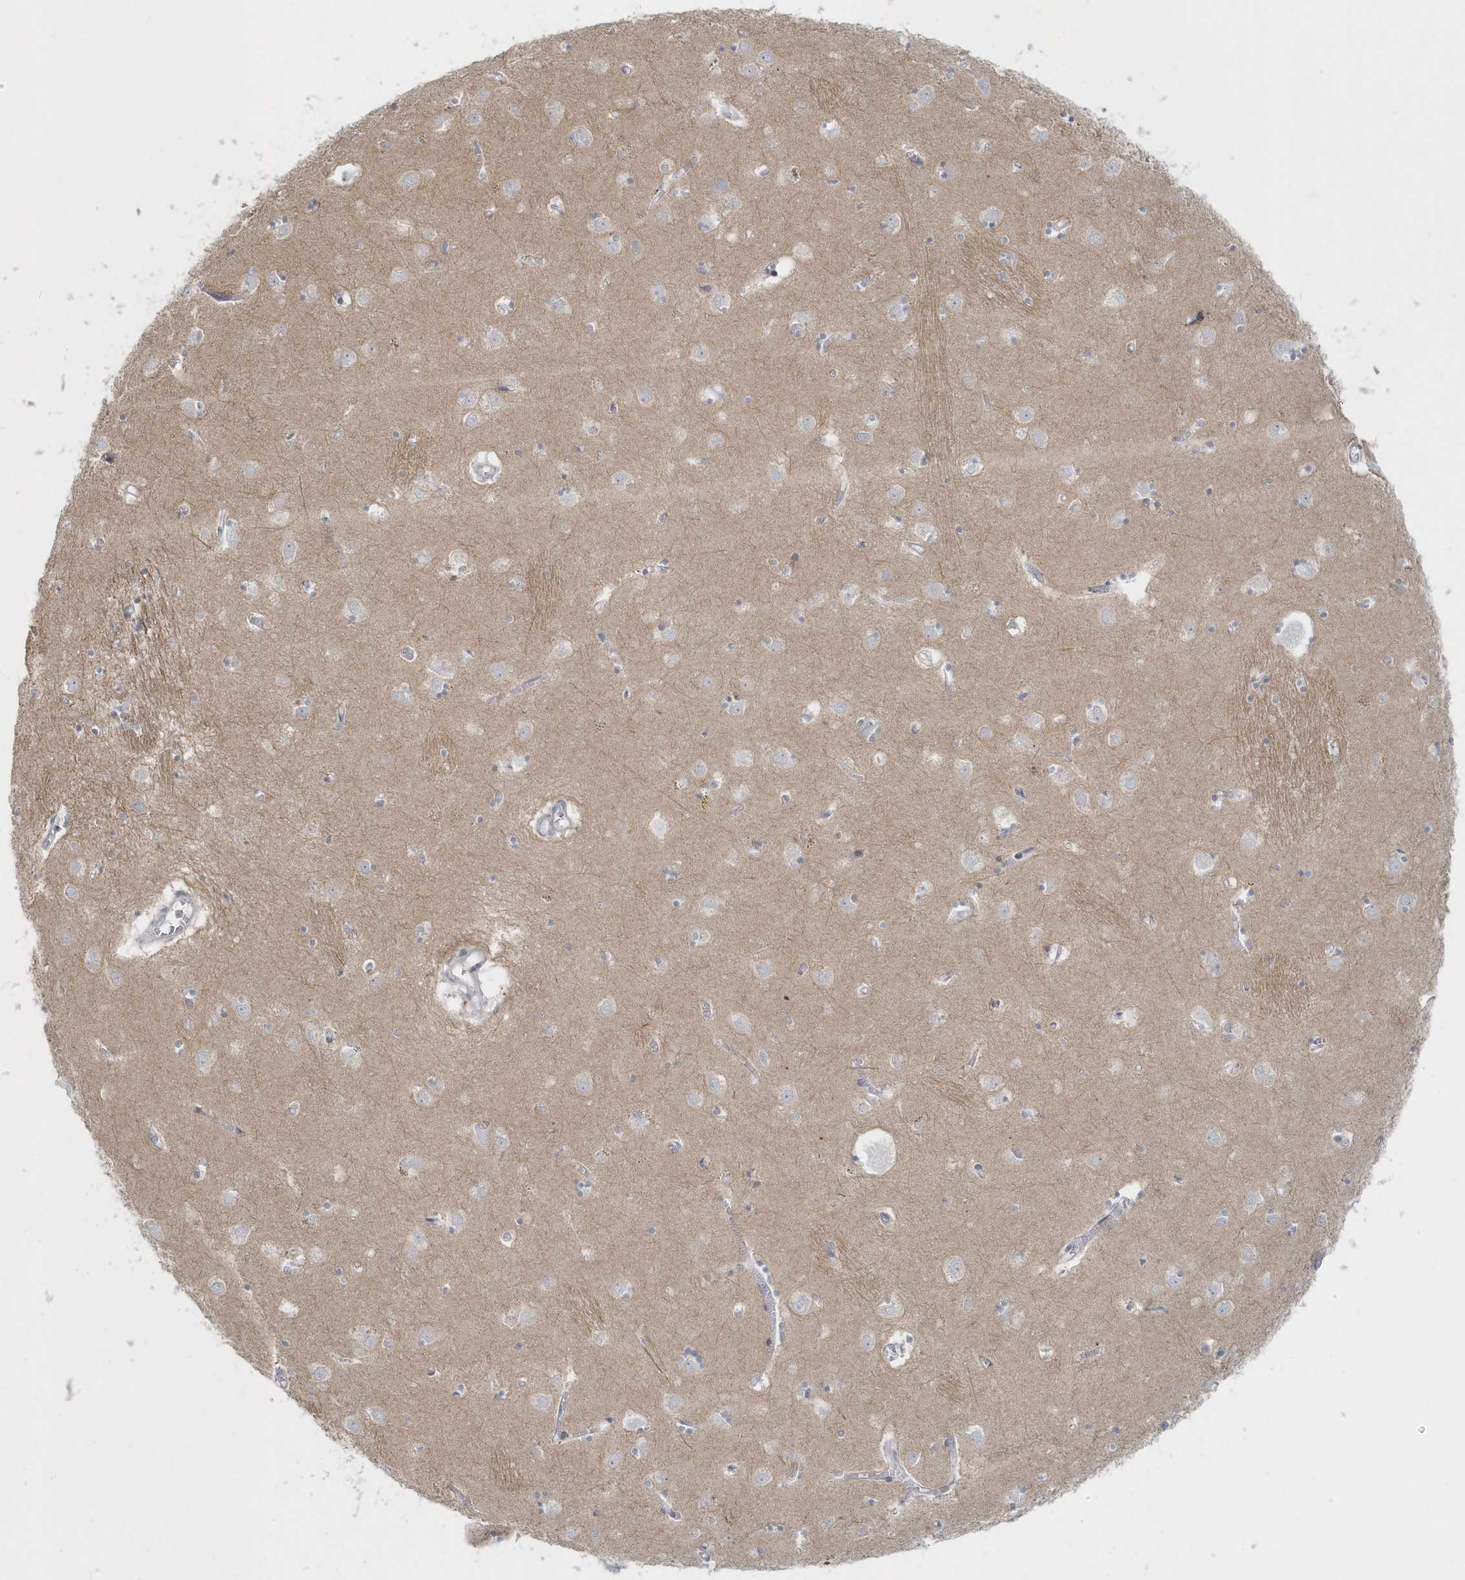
{"staining": {"intensity": "negative", "quantity": "none", "location": "none"}, "tissue": "caudate", "cell_type": "Glial cells", "image_type": "normal", "snomed": [{"axis": "morphology", "description": "Normal tissue, NOS"}, {"axis": "topography", "description": "Lateral ventricle wall"}], "caption": "Glial cells show no significant positivity in normal caudate.", "gene": "BLTP3A", "patient": {"sex": "male", "age": 70}}